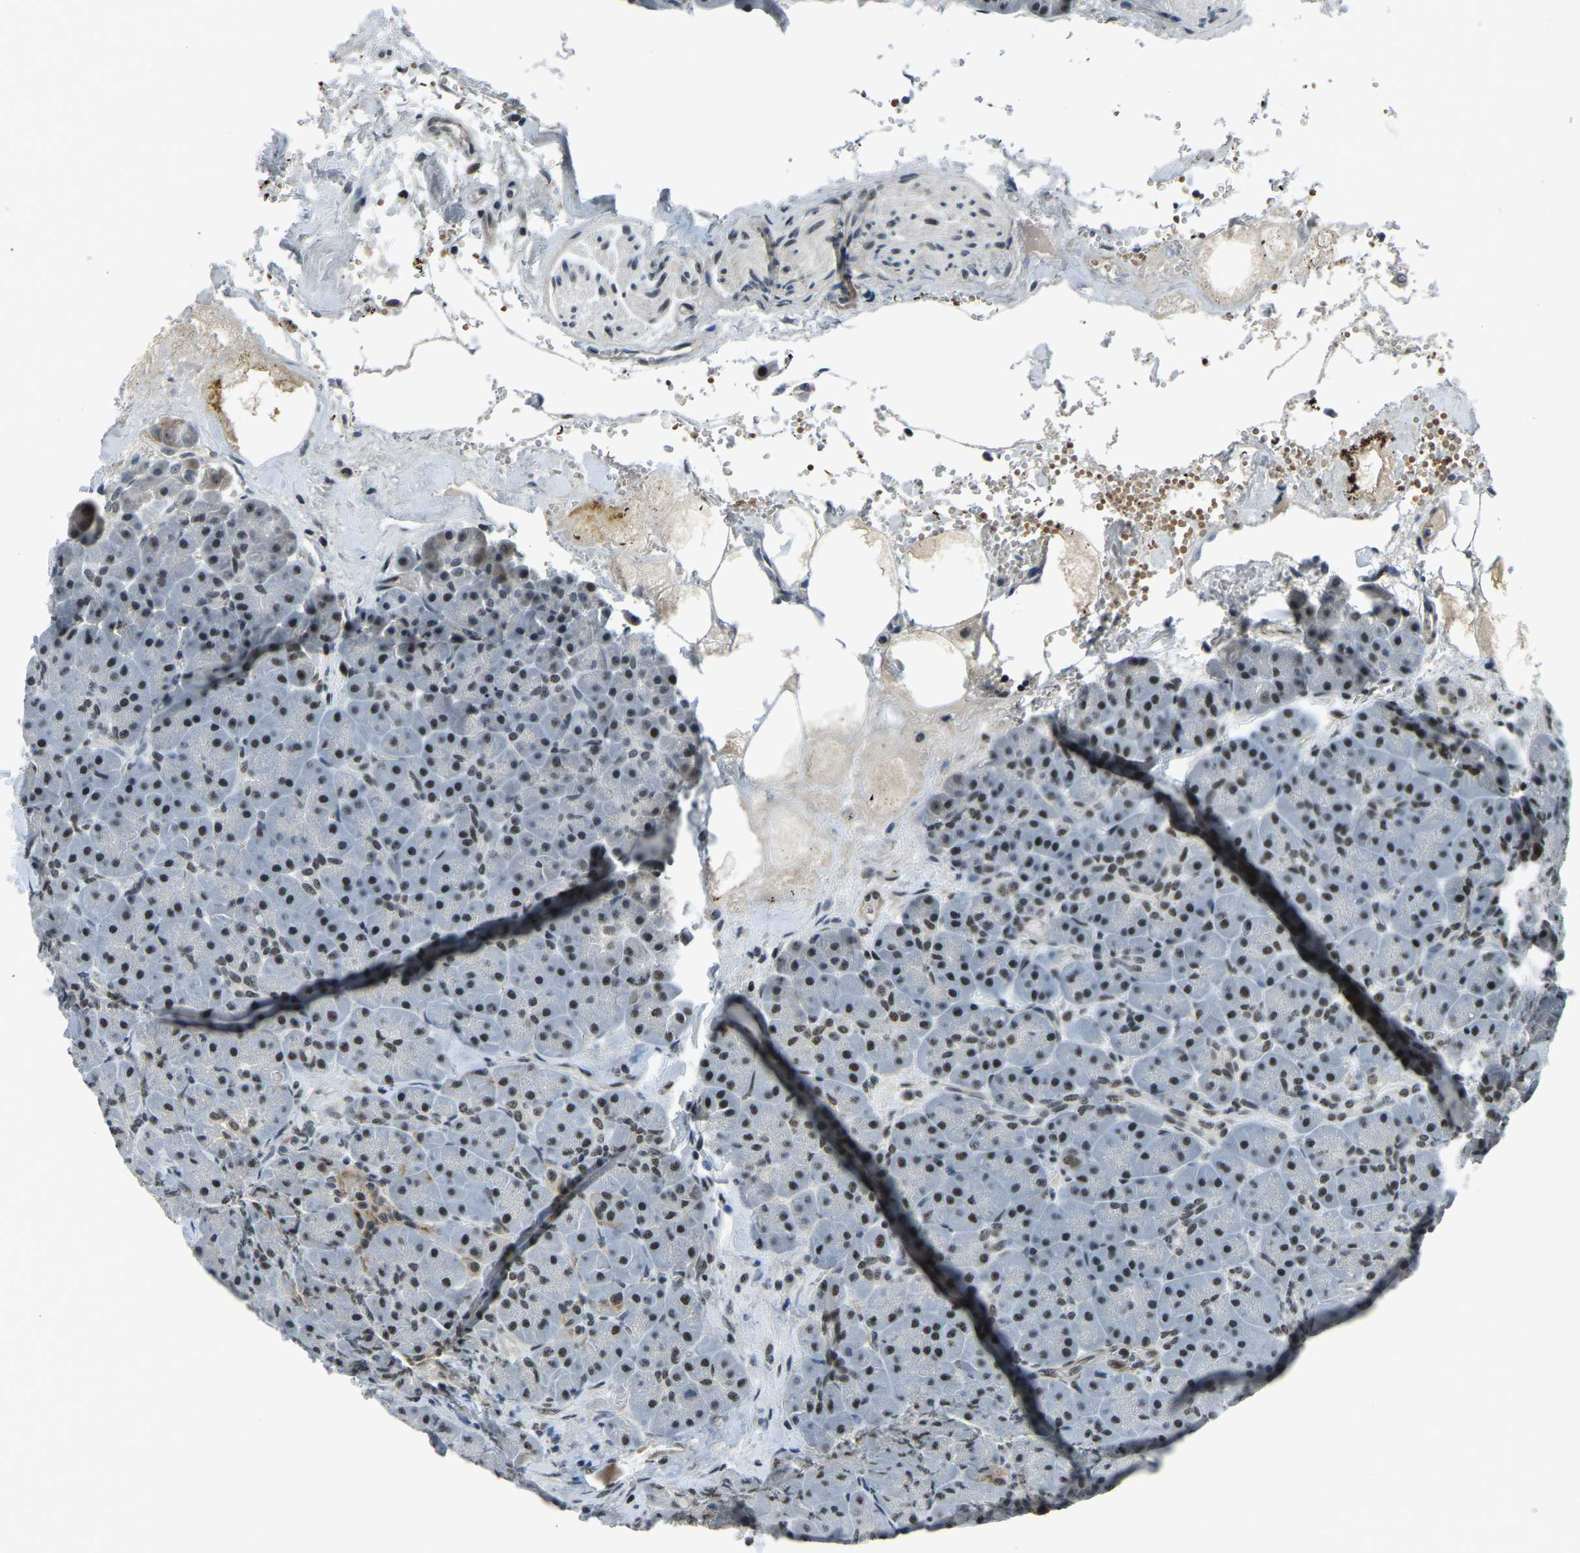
{"staining": {"intensity": "moderate", "quantity": "25%-75%", "location": "nuclear"}, "tissue": "pancreas", "cell_type": "Exocrine glandular cells", "image_type": "normal", "snomed": [{"axis": "morphology", "description": "Normal tissue, NOS"}, {"axis": "topography", "description": "Pancreas"}], "caption": "Exocrine glandular cells show medium levels of moderate nuclear expression in approximately 25%-75% of cells in normal human pancreas.", "gene": "PRCC", "patient": {"sex": "male", "age": 66}}